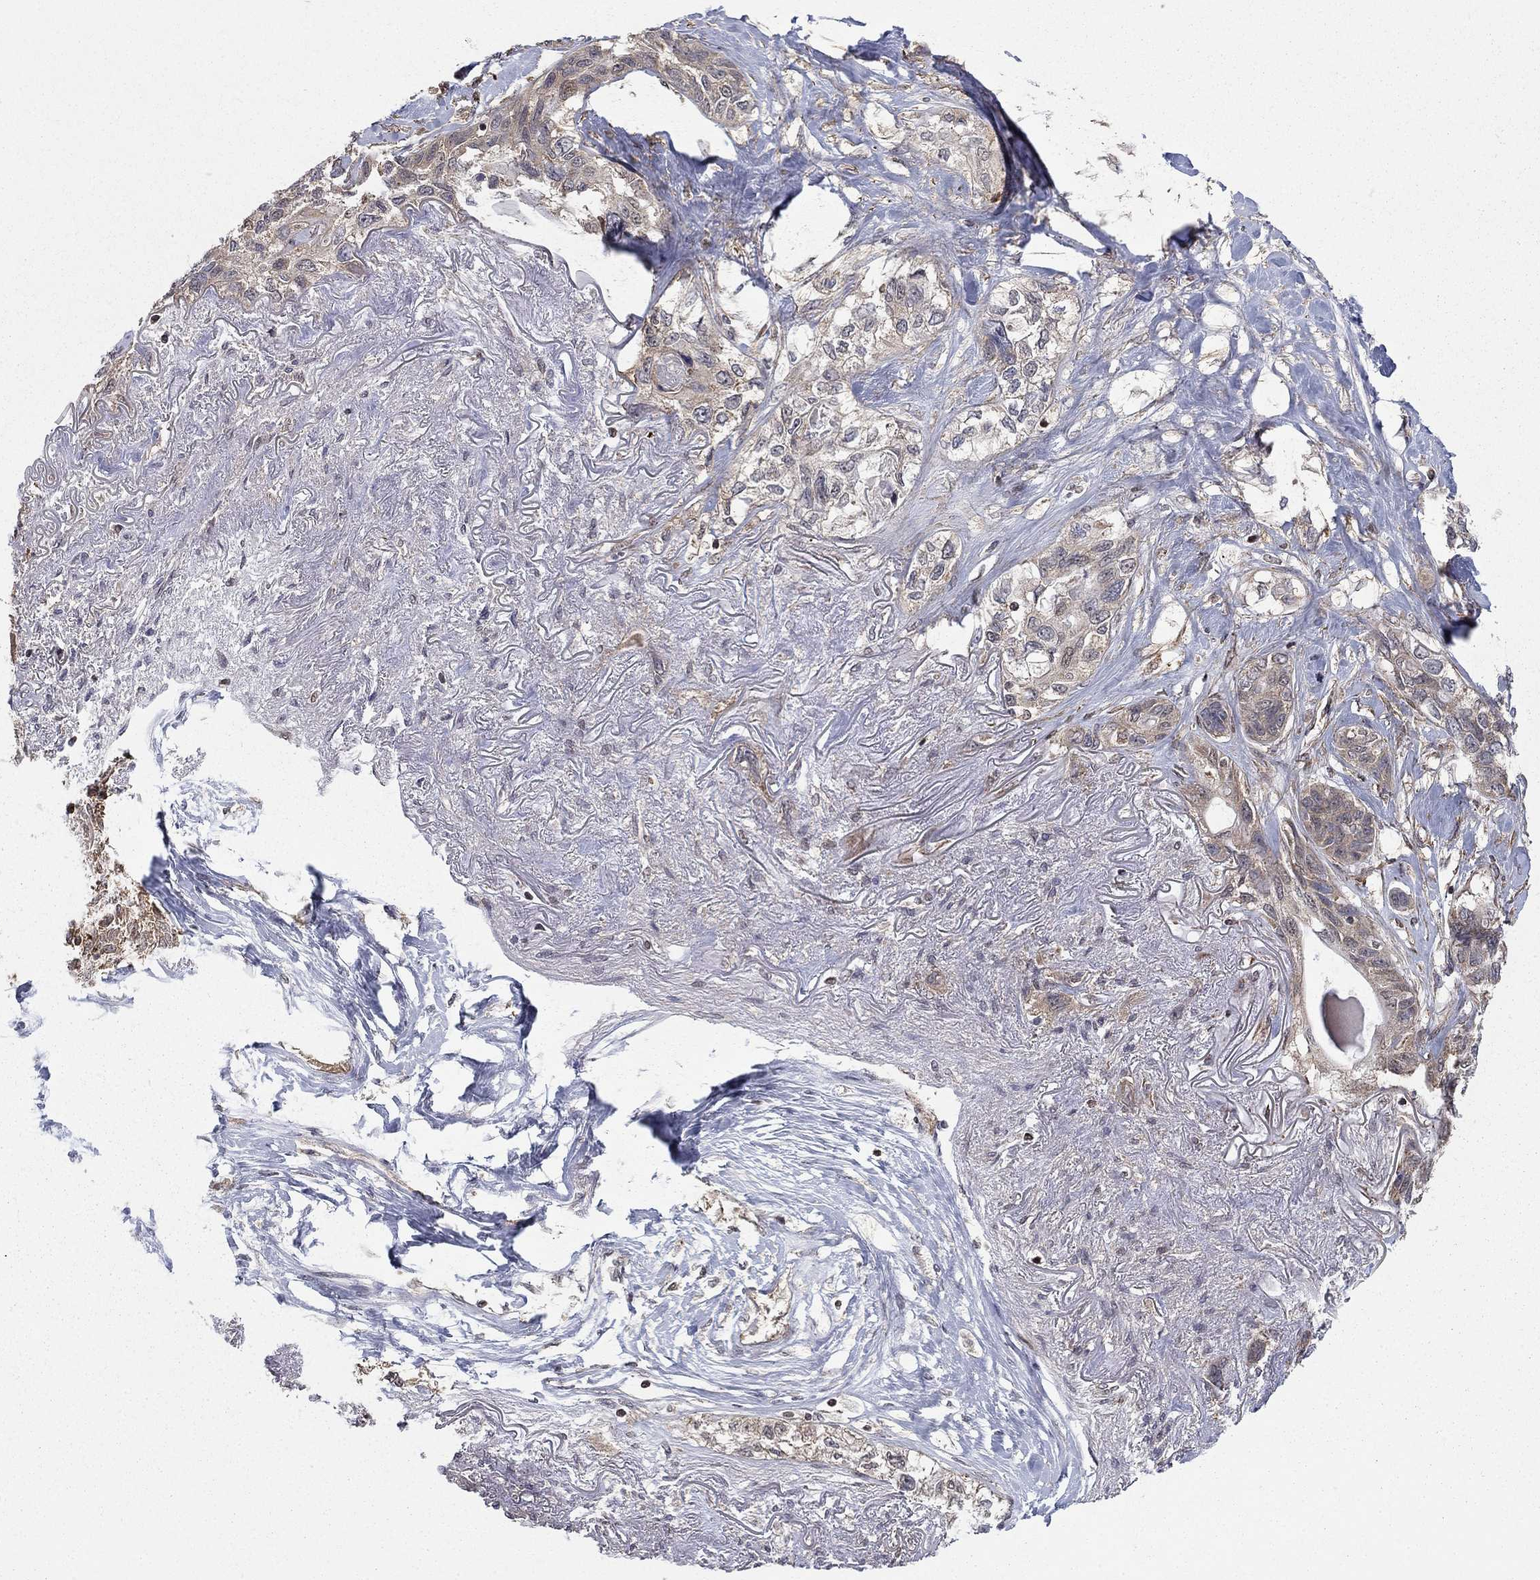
{"staining": {"intensity": "weak", "quantity": "25%-75%", "location": "cytoplasmic/membranous"}, "tissue": "lung cancer", "cell_type": "Tumor cells", "image_type": "cancer", "snomed": [{"axis": "morphology", "description": "Squamous cell carcinoma, NOS"}, {"axis": "topography", "description": "Lung"}], "caption": "DAB immunohistochemical staining of human lung cancer exhibits weak cytoplasmic/membranous protein expression in approximately 25%-75% of tumor cells.", "gene": "TDP1", "patient": {"sex": "female", "age": 70}}